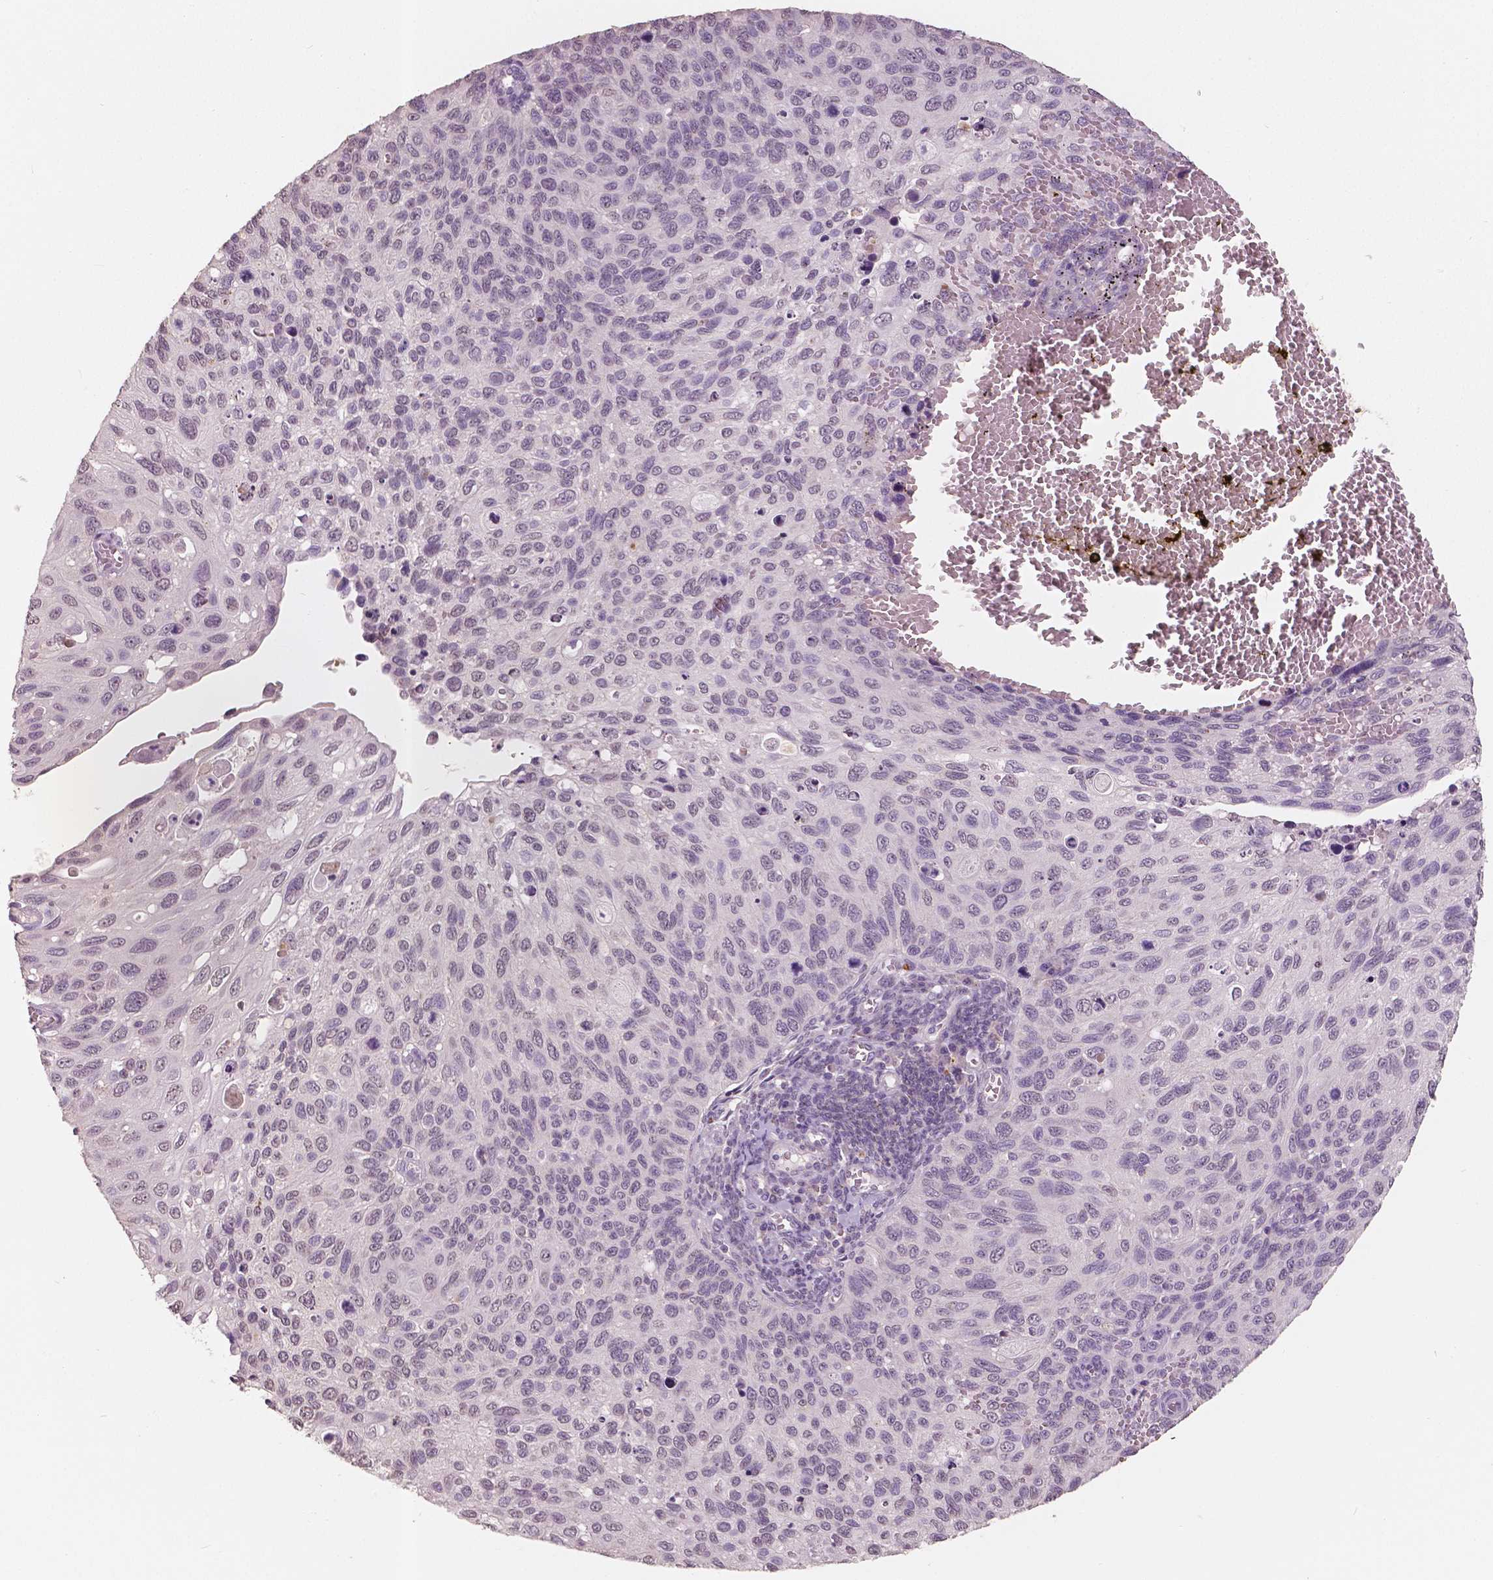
{"staining": {"intensity": "negative", "quantity": "none", "location": "none"}, "tissue": "cervical cancer", "cell_type": "Tumor cells", "image_type": "cancer", "snomed": [{"axis": "morphology", "description": "Squamous cell carcinoma, NOS"}, {"axis": "topography", "description": "Cervix"}], "caption": "Immunohistochemistry (IHC) image of neoplastic tissue: human cervical cancer stained with DAB (3,3'-diaminobenzidine) displays no significant protein staining in tumor cells.", "gene": "SAT2", "patient": {"sex": "female", "age": 70}}